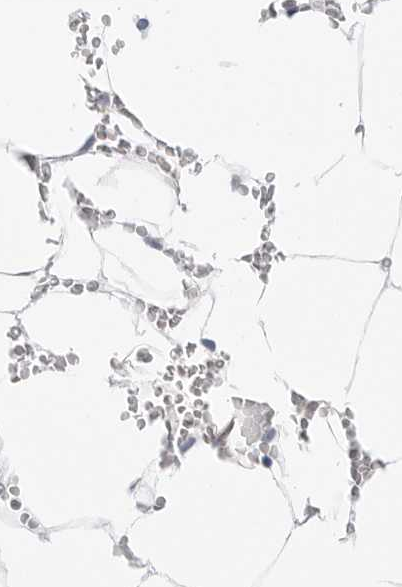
{"staining": {"intensity": "negative", "quantity": "none", "location": "none"}, "tissue": "bone marrow", "cell_type": "Hematopoietic cells", "image_type": "normal", "snomed": [{"axis": "morphology", "description": "Normal tissue, NOS"}, {"axis": "topography", "description": "Bone marrow"}], "caption": "The immunohistochemistry histopathology image has no significant positivity in hematopoietic cells of bone marrow. (DAB (3,3'-diaminobenzidine) immunohistochemistry (IHC), high magnification).", "gene": "SLC19A1", "patient": {"sex": "male", "age": 70}}